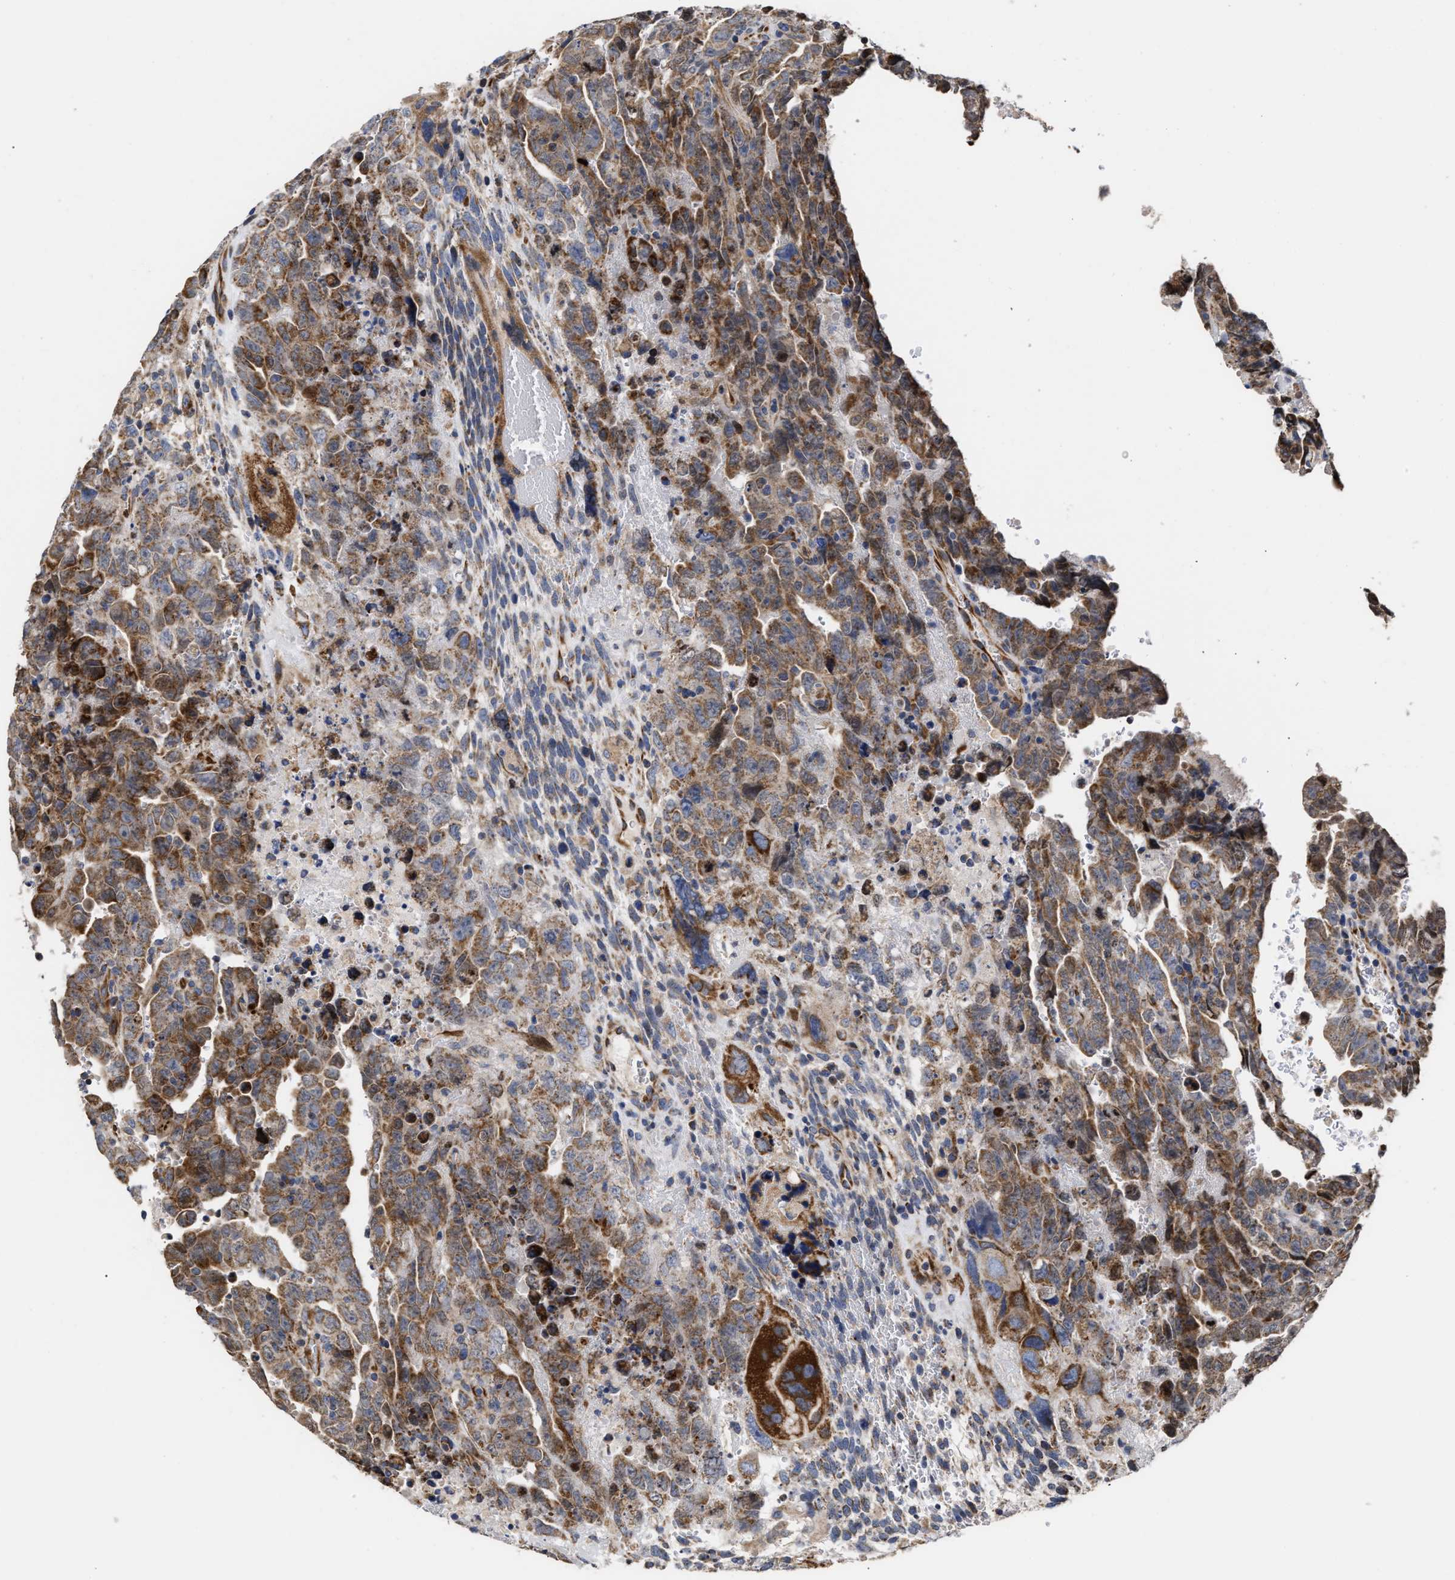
{"staining": {"intensity": "moderate", "quantity": ">75%", "location": "cytoplasmic/membranous"}, "tissue": "testis cancer", "cell_type": "Tumor cells", "image_type": "cancer", "snomed": [{"axis": "morphology", "description": "Carcinoma, Embryonal, NOS"}, {"axis": "topography", "description": "Testis"}], "caption": "Protein expression by IHC reveals moderate cytoplasmic/membranous staining in approximately >75% of tumor cells in testis cancer.", "gene": "MALSU1", "patient": {"sex": "male", "age": 28}}